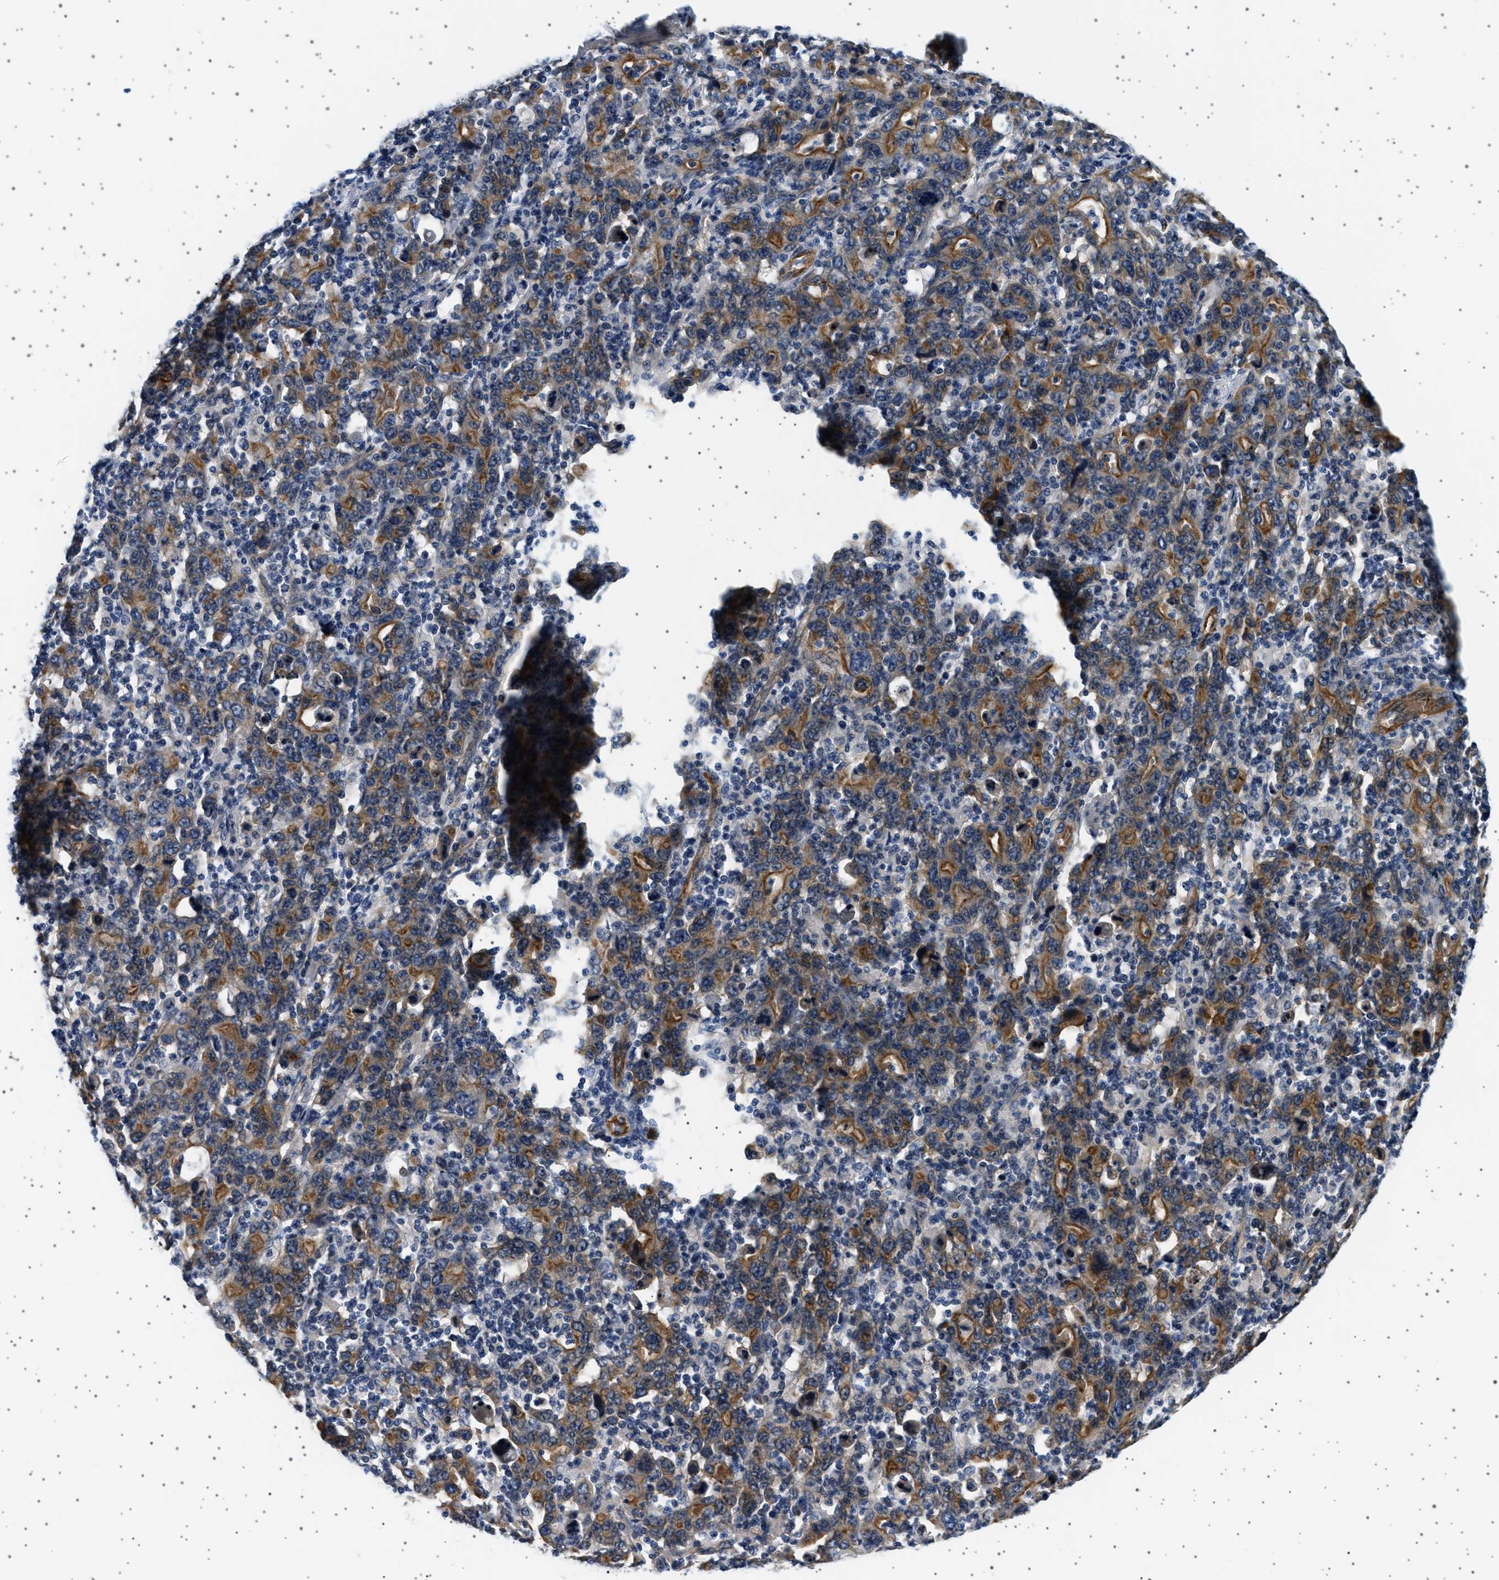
{"staining": {"intensity": "moderate", "quantity": ">75%", "location": "cytoplasmic/membranous"}, "tissue": "stomach cancer", "cell_type": "Tumor cells", "image_type": "cancer", "snomed": [{"axis": "morphology", "description": "Adenocarcinoma, NOS"}, {"axis": "topography", "description": "Stomach, upper"}], "caption": "Protein expression analysis of stomach cancer exhibits moderate cytoplasmic/membranous positivity in about >75% of tumor cells.", "gene": "PLPP6", "patient": {"sex": "male", "age": 69}}